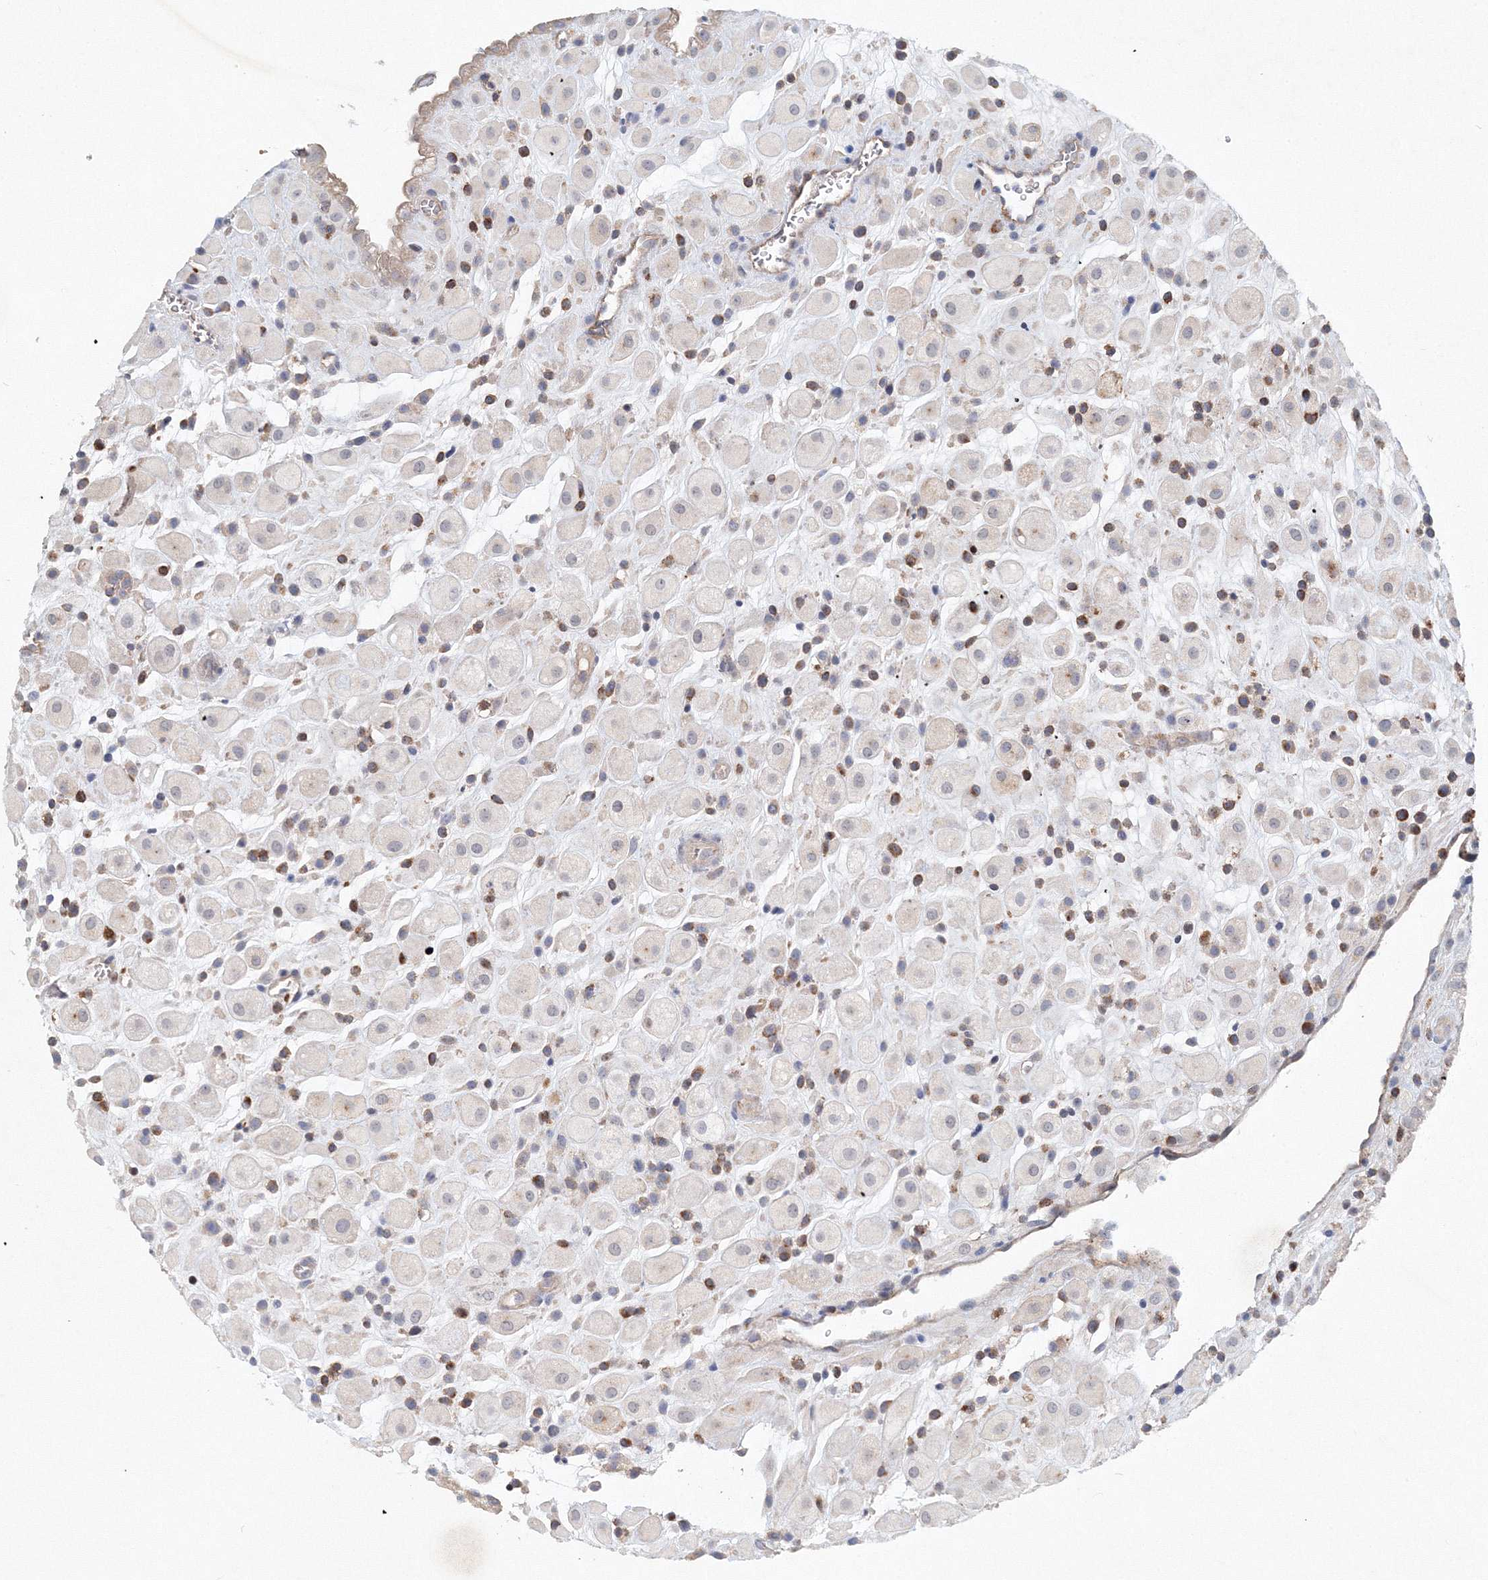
{"staining": {"intensity": "negative", "quantity": "none", "location": "none"}, "tissue": "placenta", "cell_type": "Decidual cells", "image_type": "normal", "snomed": [{"axis": "morphology", "description": "Normal tissue, NOS"}, {"axis": "topography", "description": "Placenta"}], "caption": "Image shows no protein staining in decidual cells of normal placenta.", "gene": "SH3BP5", "patient": {"sex": "female", "age": 35}}